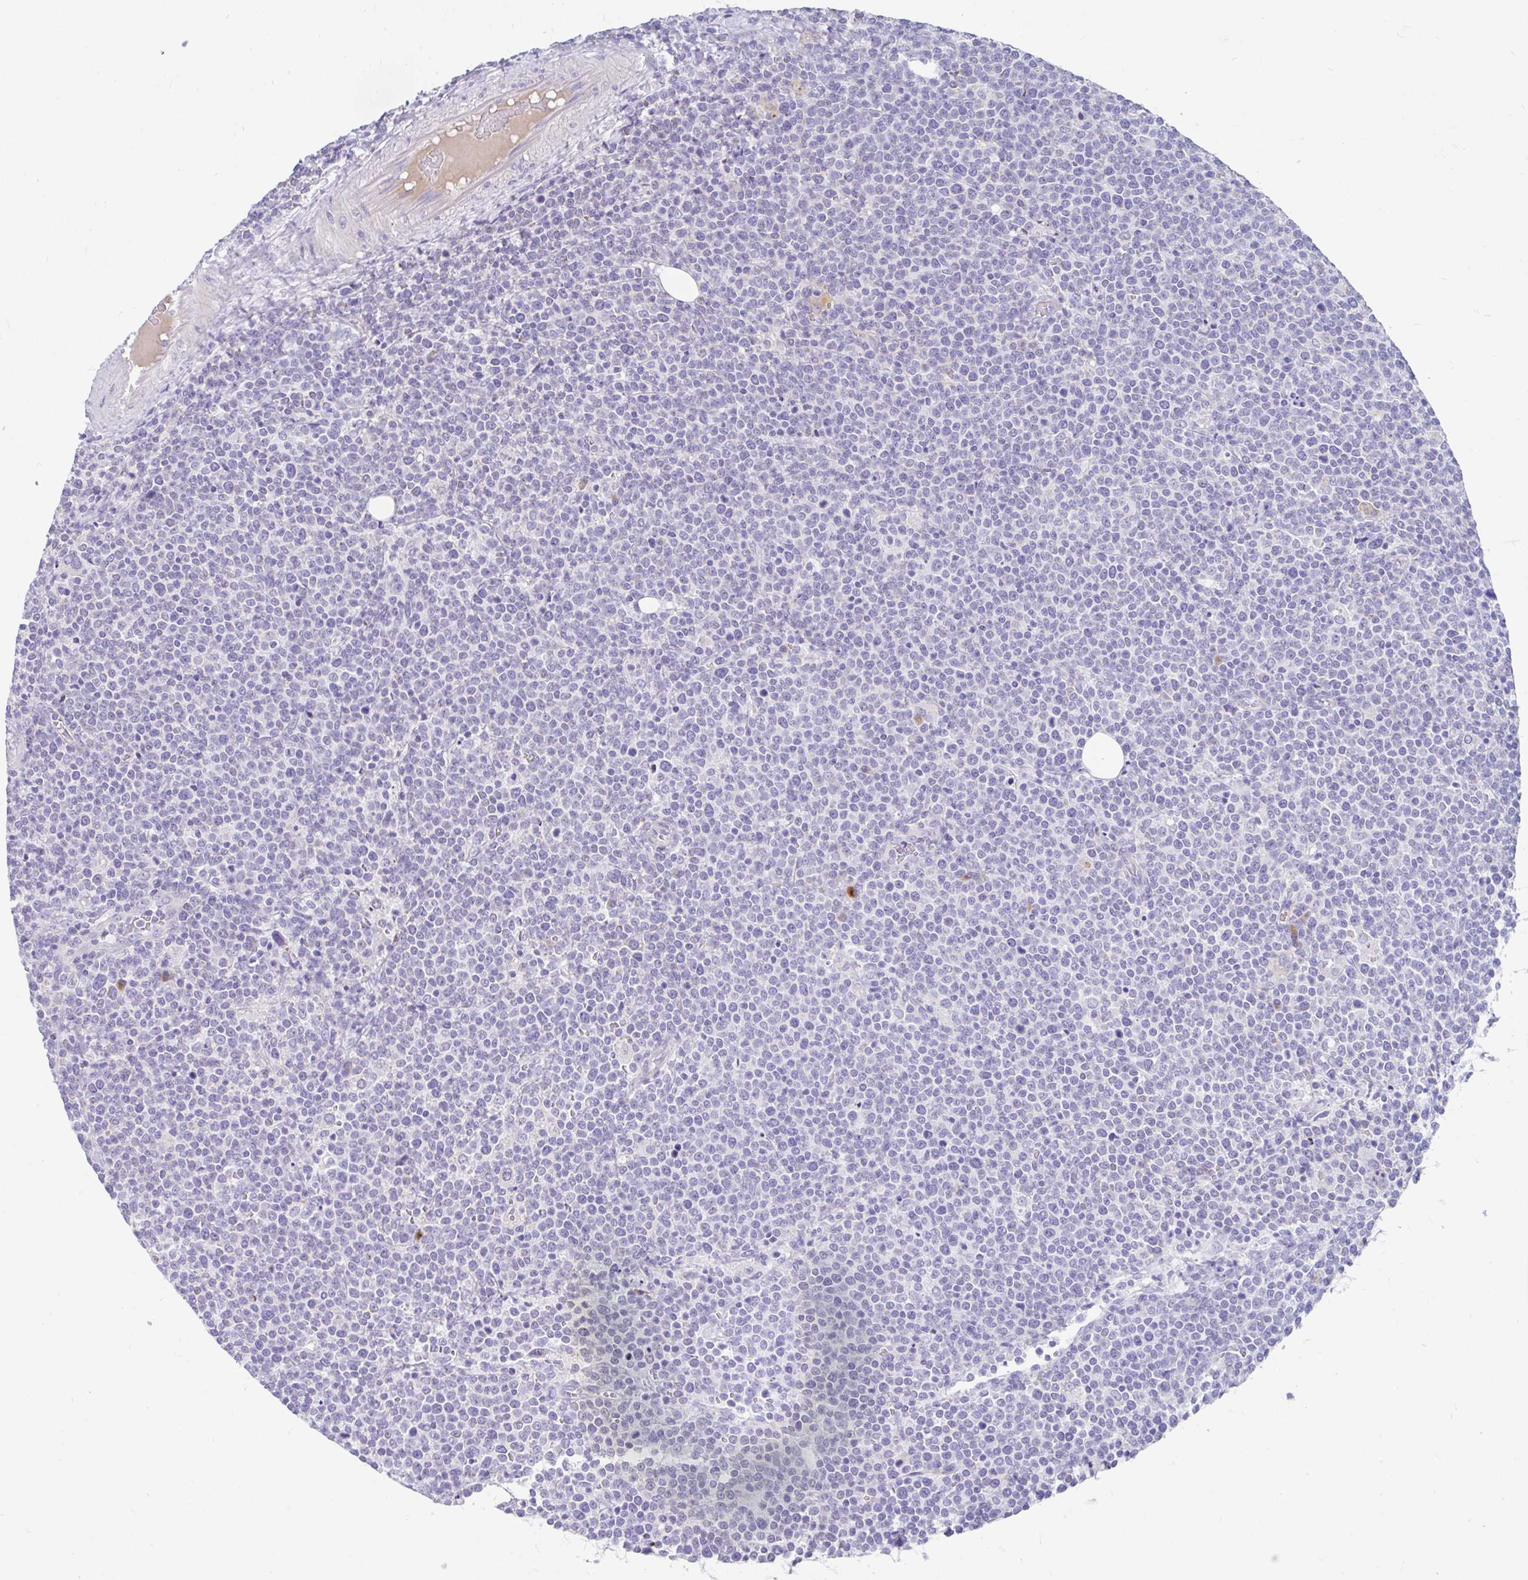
{"staining": {"intensity": "negative", "quantity": "none", "location": "none"}, "tissue": "lymphoma", "cell_type": "Tumor cells", "image_type": "cancer", "snomed": [{"axis": "morphology", "description": "Malignant lymphoma, non-Hodgkin's type, High grade"}, {"axis": "topography", "description": "Lymph node"}], "caption": "IHC histopathology image of neoplastic tissue: human lymphoma stained with DAB (3,3'-diaminobenzidine) exhibits no significant protein staining in tumor cells.", "gene": "CCSAP", "patient": {"sex": "male", "age": 61}}